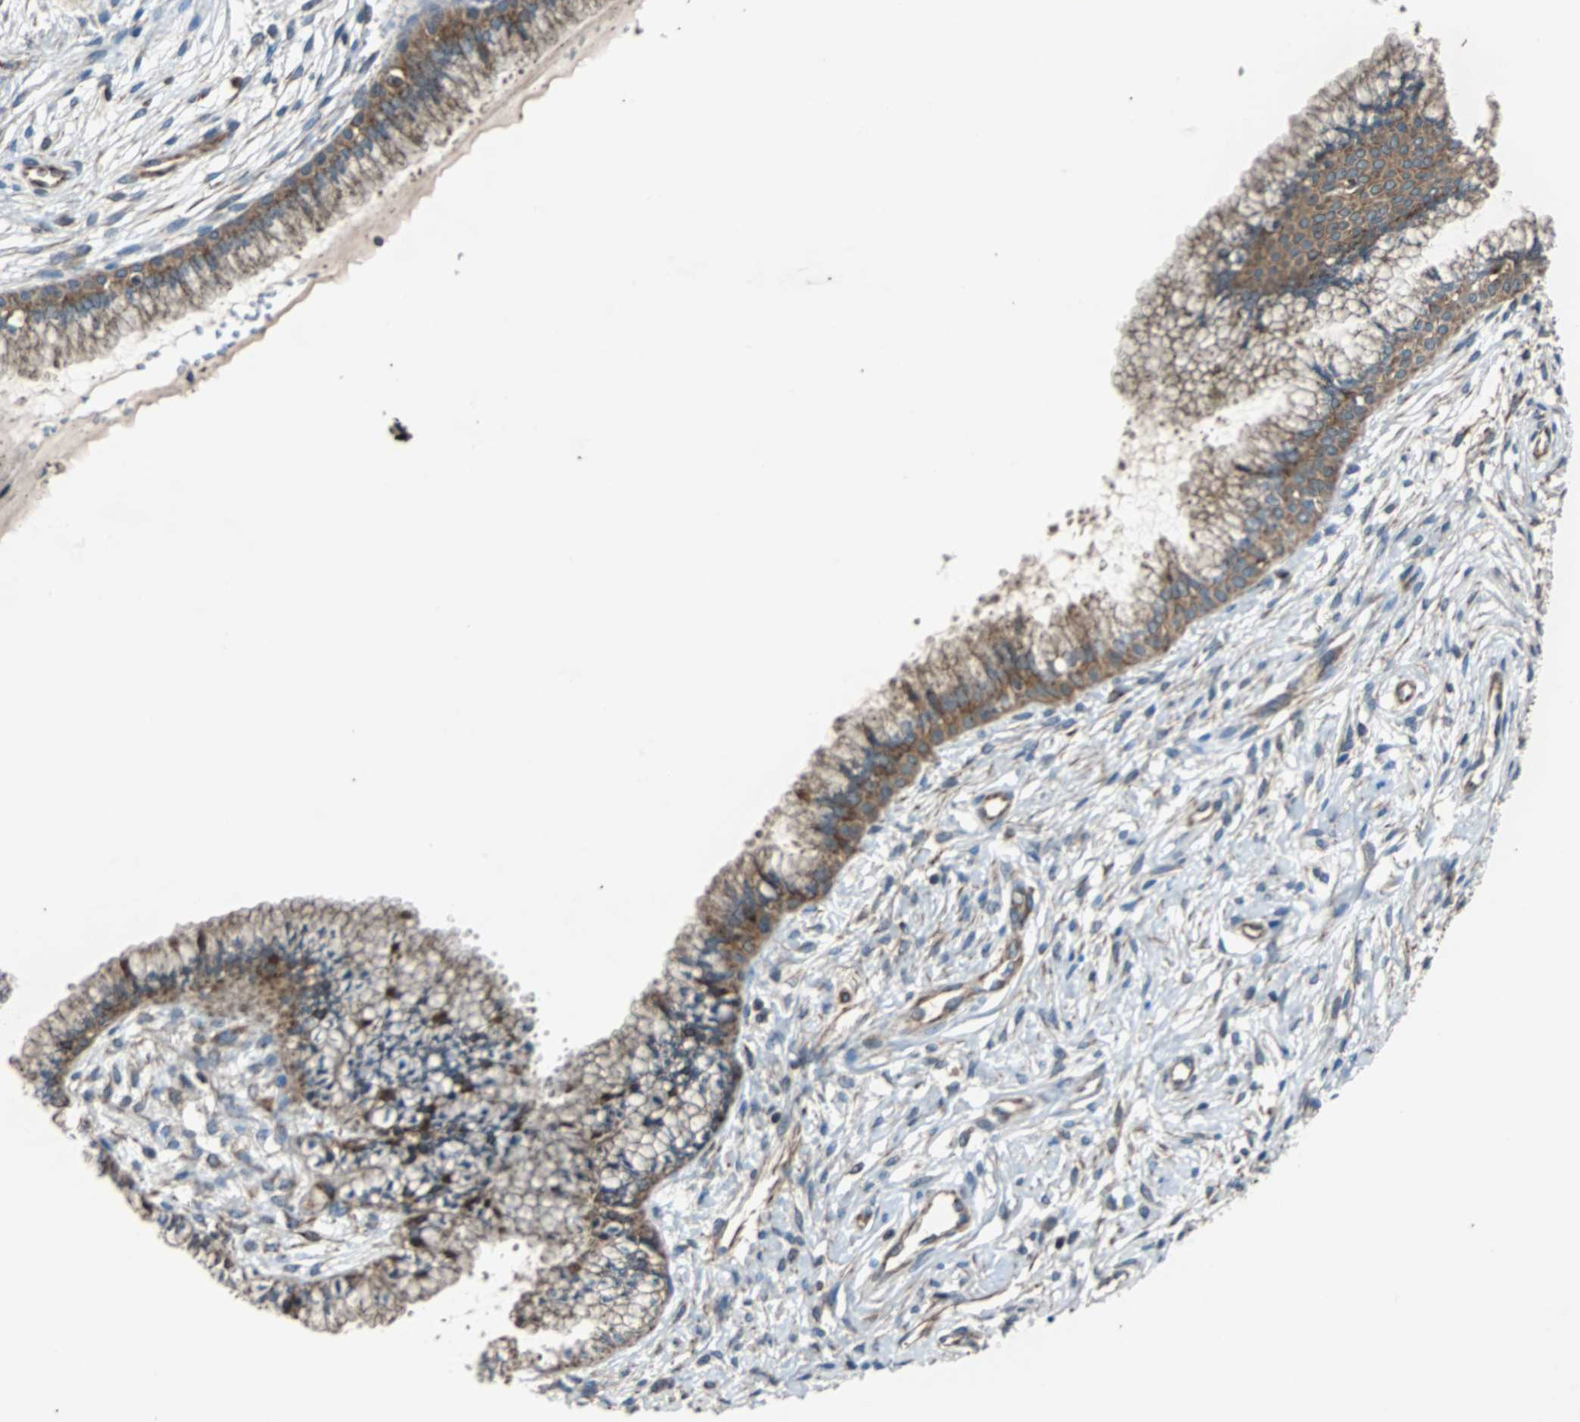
{"staining": {"intensity": "moderate", "quantity": ">75%", "location": "cytoplasmic/membranous"}, "tissue": "cervix", "cell_type": "Glandular cells", "image_type": "normal", "snomed": [{"axis": "morphology", "description": "Normal tissue, NOS"}, {"axis": "topography", "description": "Cervix"}], "caption": "This is a histology image of immunohistochemistry staining of unremarkable cervix, which shows moderate staining in the cytoplasmic/membranous of glandular cells.", "gene": "ACTR3", "patient": {"sex": "female", "age": 39}}